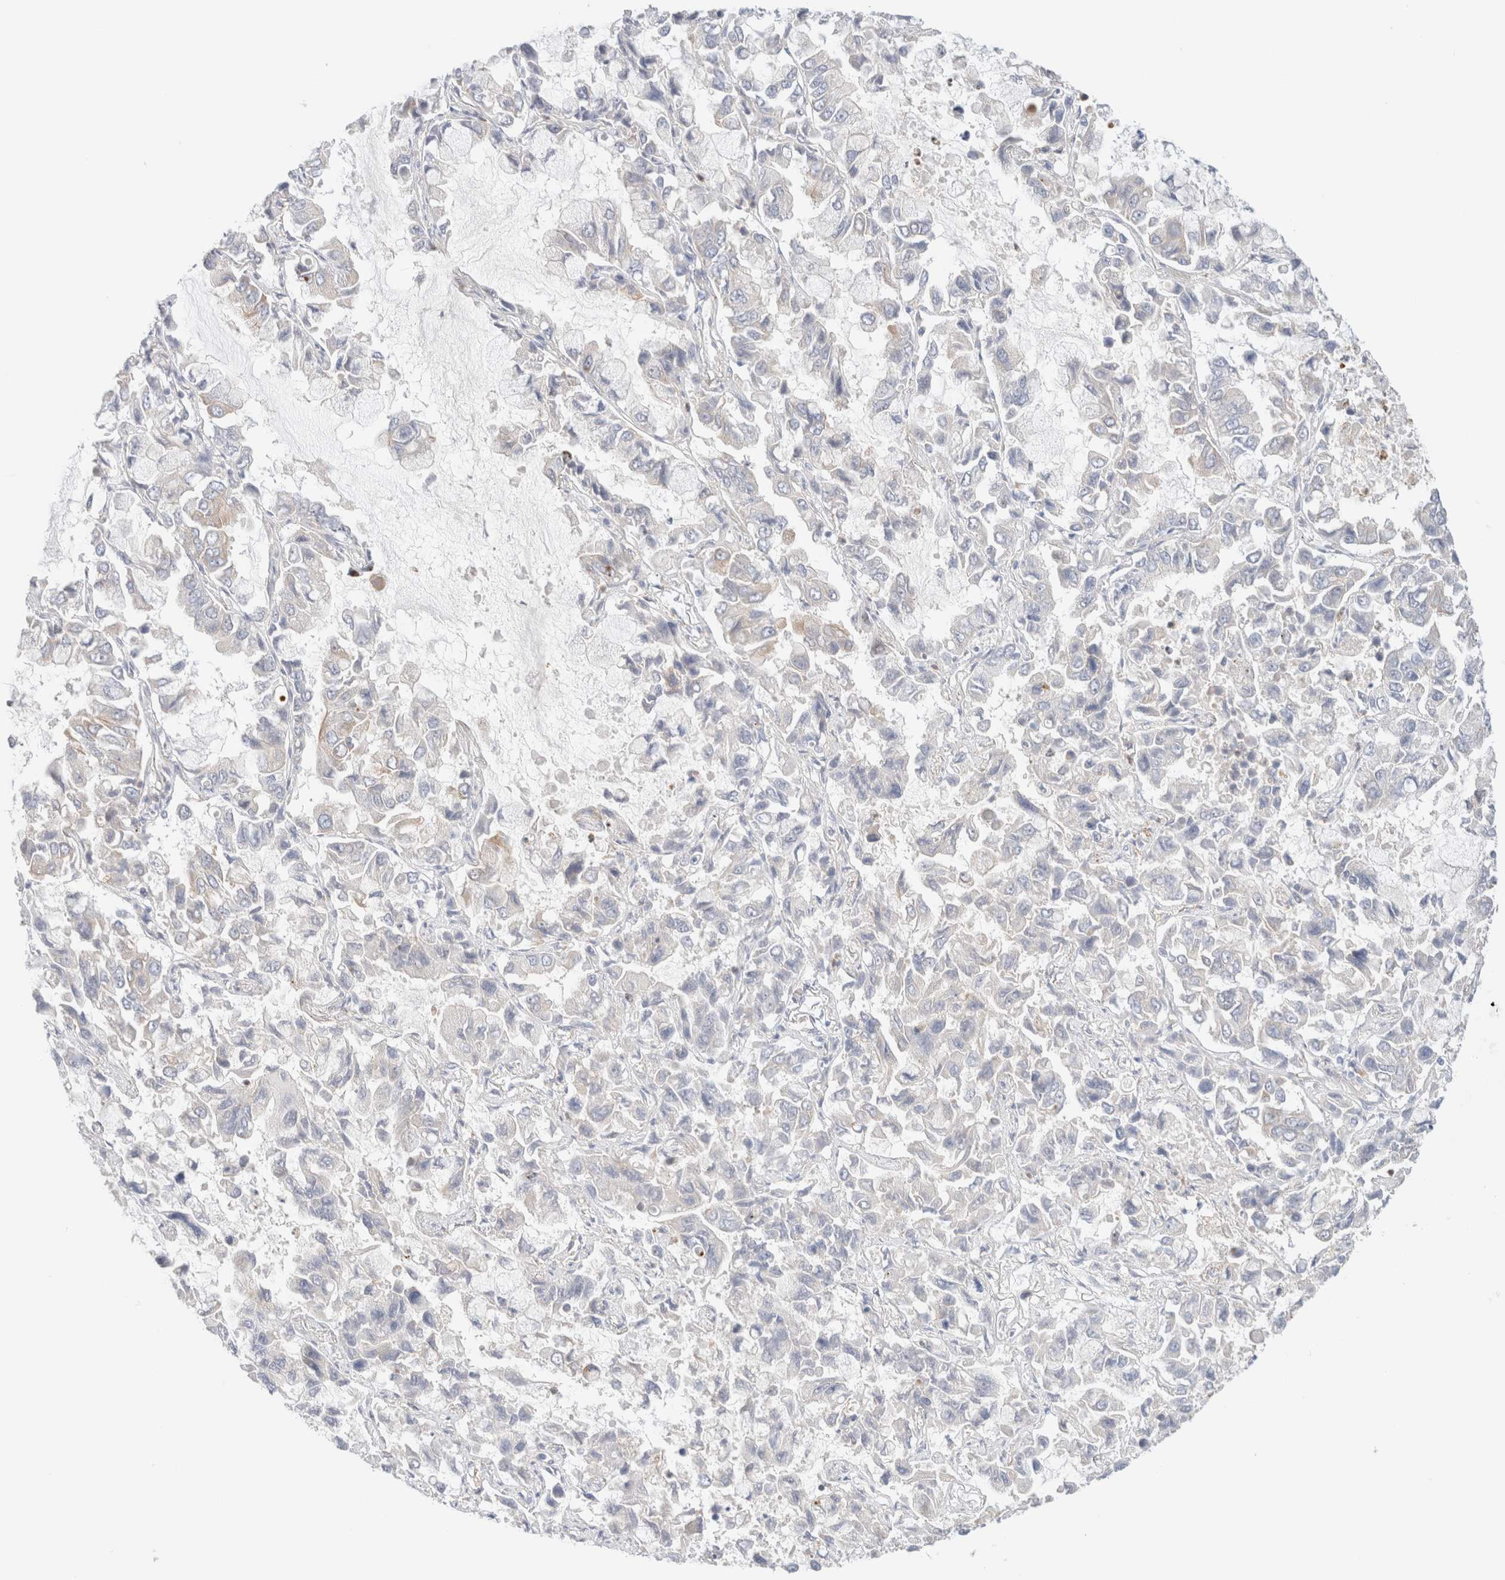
{"staining": {"intensity": "negative", "quantity": "none", "location": "none"}, "tissue": "lung cancer", "cell_type": "Tumor cells", "image_type": "cancer", "snomed": [{"axis": "morphology", "description": "Adenocarcinoma, NOS"}, {"axis": "topography", "description": "Lung"}], "caption": "Tumor cells are negative for brown protein staining in lung cancer.", "gene": "UNC13B", "patient": {"sex": "male", "age": 64}}